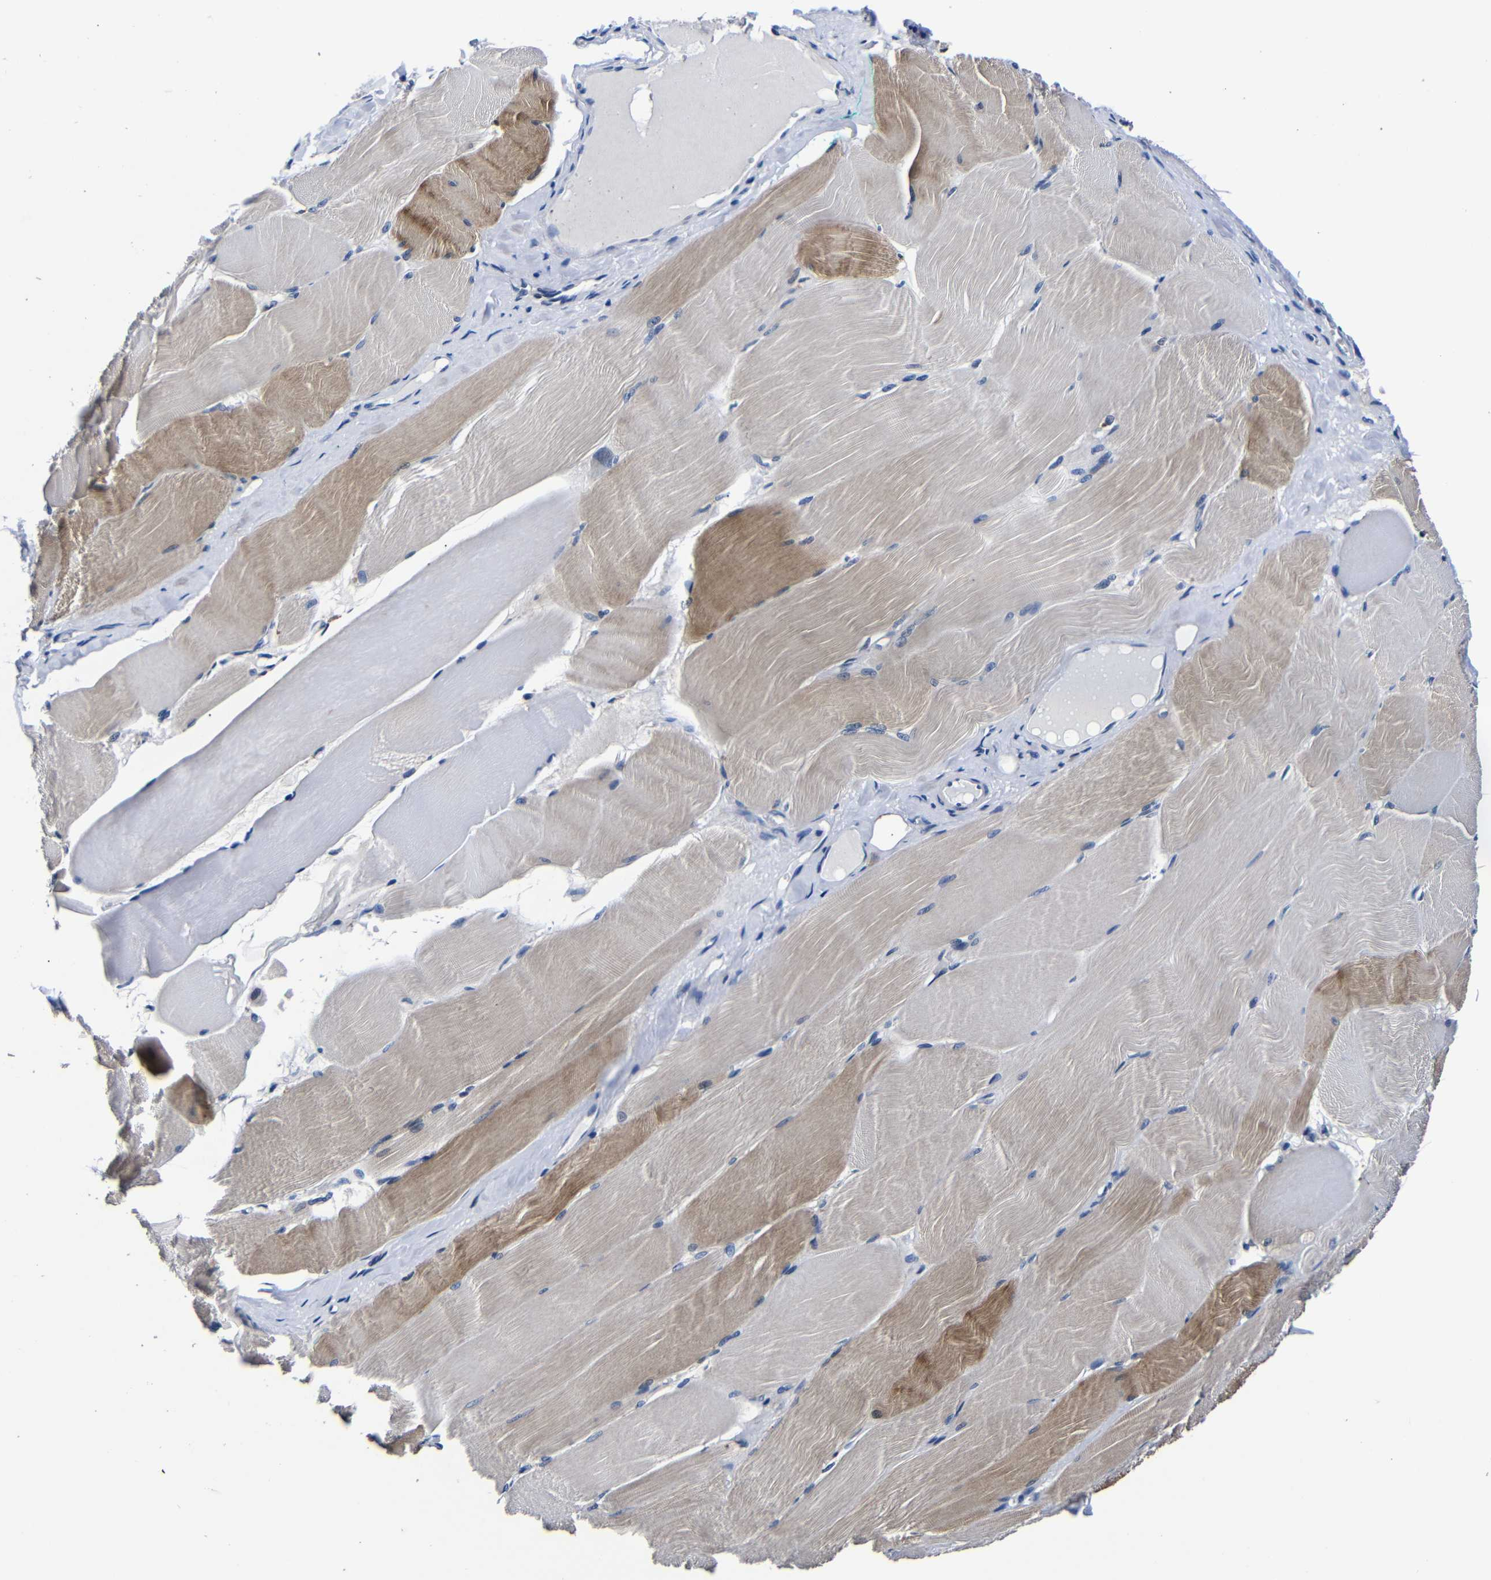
{"staining": {"intensity": "weak", "quantity": "25%-75%", "location": "cytoplasmic/membranous"}, "tissue": "skeletal muscle", "cell_type": "Myocytes", "image_type": "normal", "snomed": [{"axis": "morphology", "description": "Normal tissue, NOS"}, {"axis": "morphology", "description": "Squamous cell carcinoma, NOS"}, {"axis": "topography", "description": "Skeletal muscle"}], "caption": "Skeletal muscle stained for a protein exhibits weak cytoplasmic/membranous positivity in myocytes.", "gene": "DEPP1", "patient": {"sex": "male", "age": 51}}